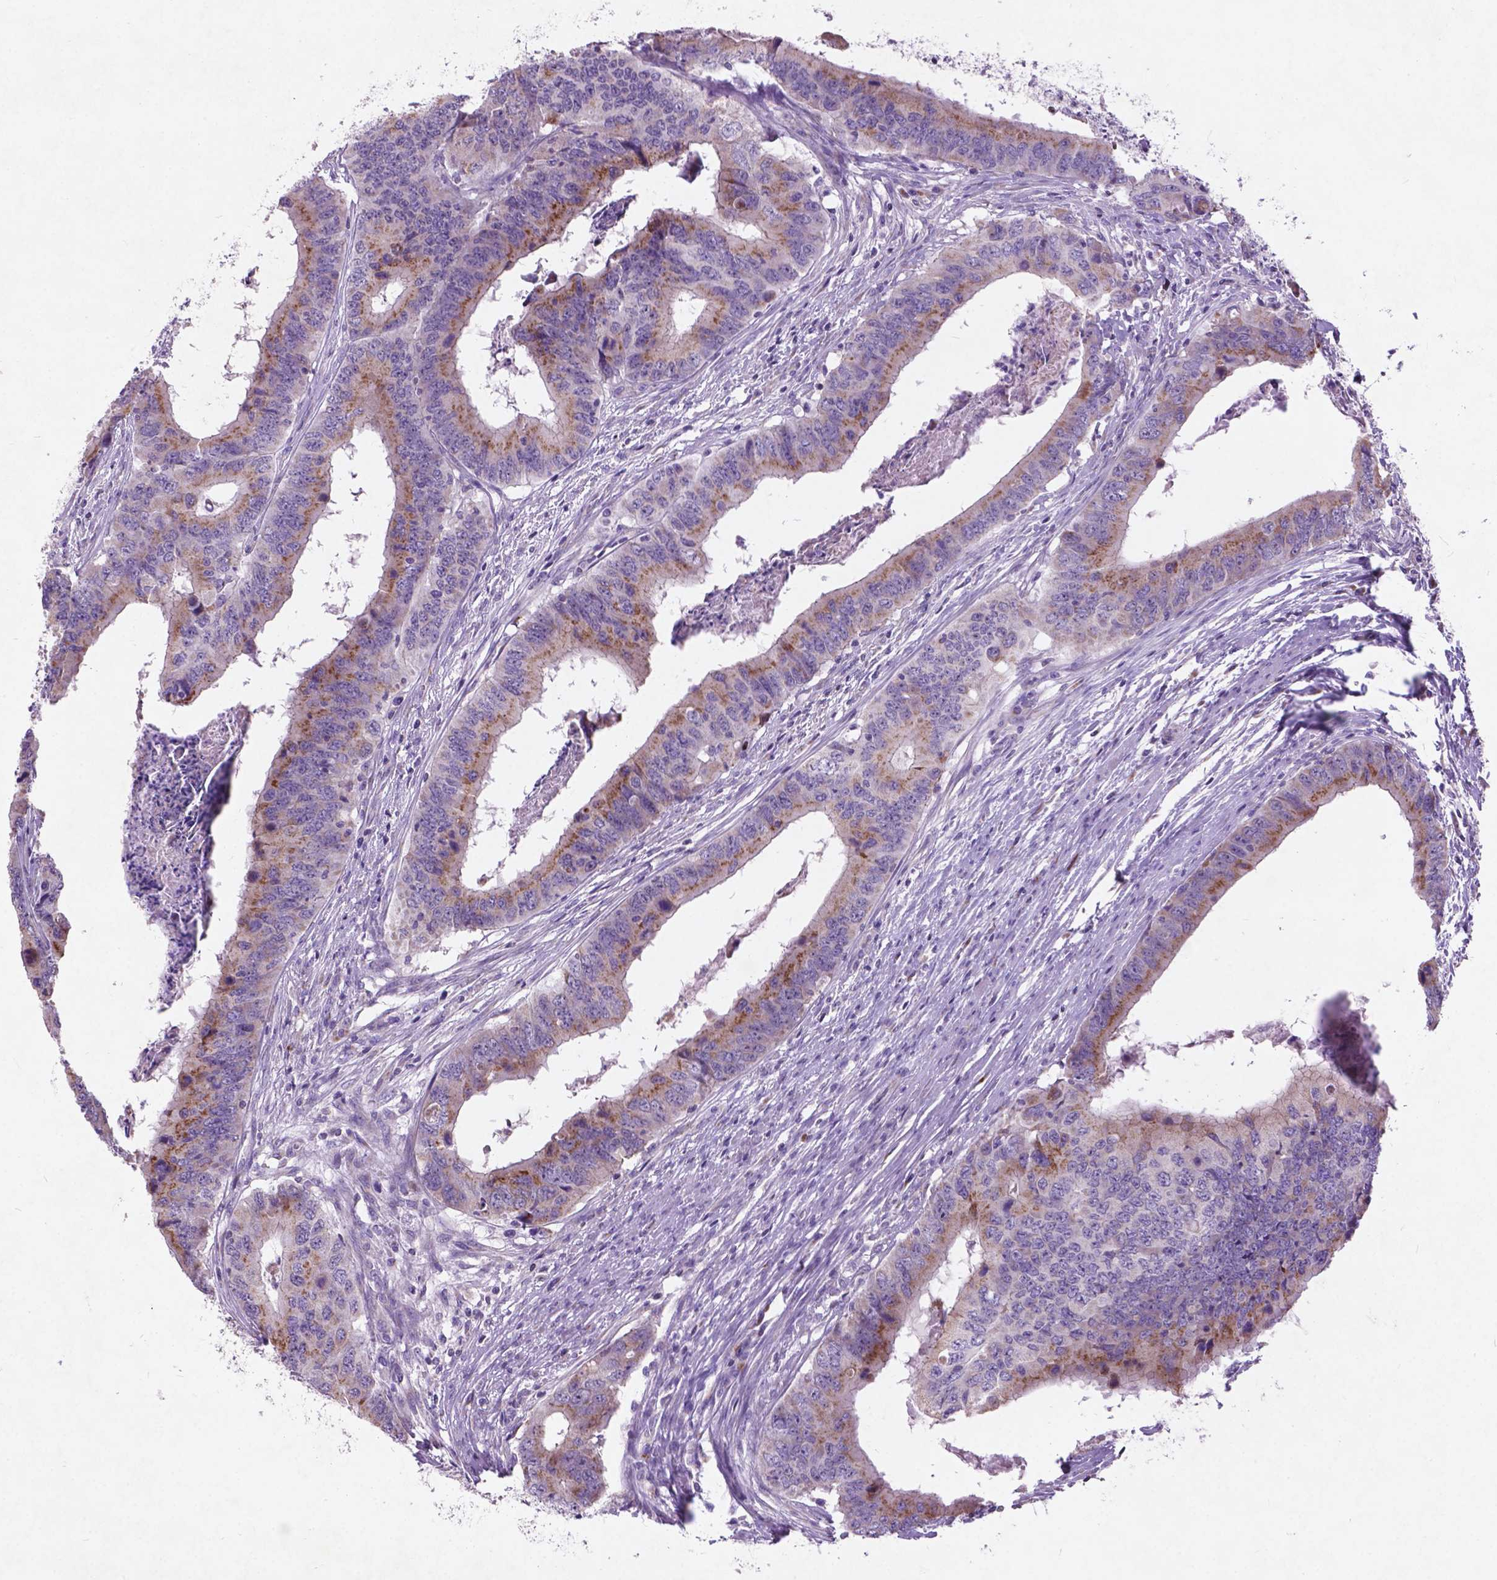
{"staining": {"intensity": "moderate", "quantity": ">75%", "location": "cytoplasmic/membranous"}, "tissue": "colorectal cancer", "cell_type": "Tumor cells", "image_type": "cancer", "snomed": [{"axis": "morphology", "description": "Adenocarcinoma, NOS"}, {"axis": "topography", "description": "Colon"}], "caption": "Tumor cells exhibit medium levels of moderate cytoplasmic/membranous staining in about >75% of cells in adenocarcinoma (colorectal).", "gene": "ATG4D", "patient": {"sex": "male", "age": 53}}